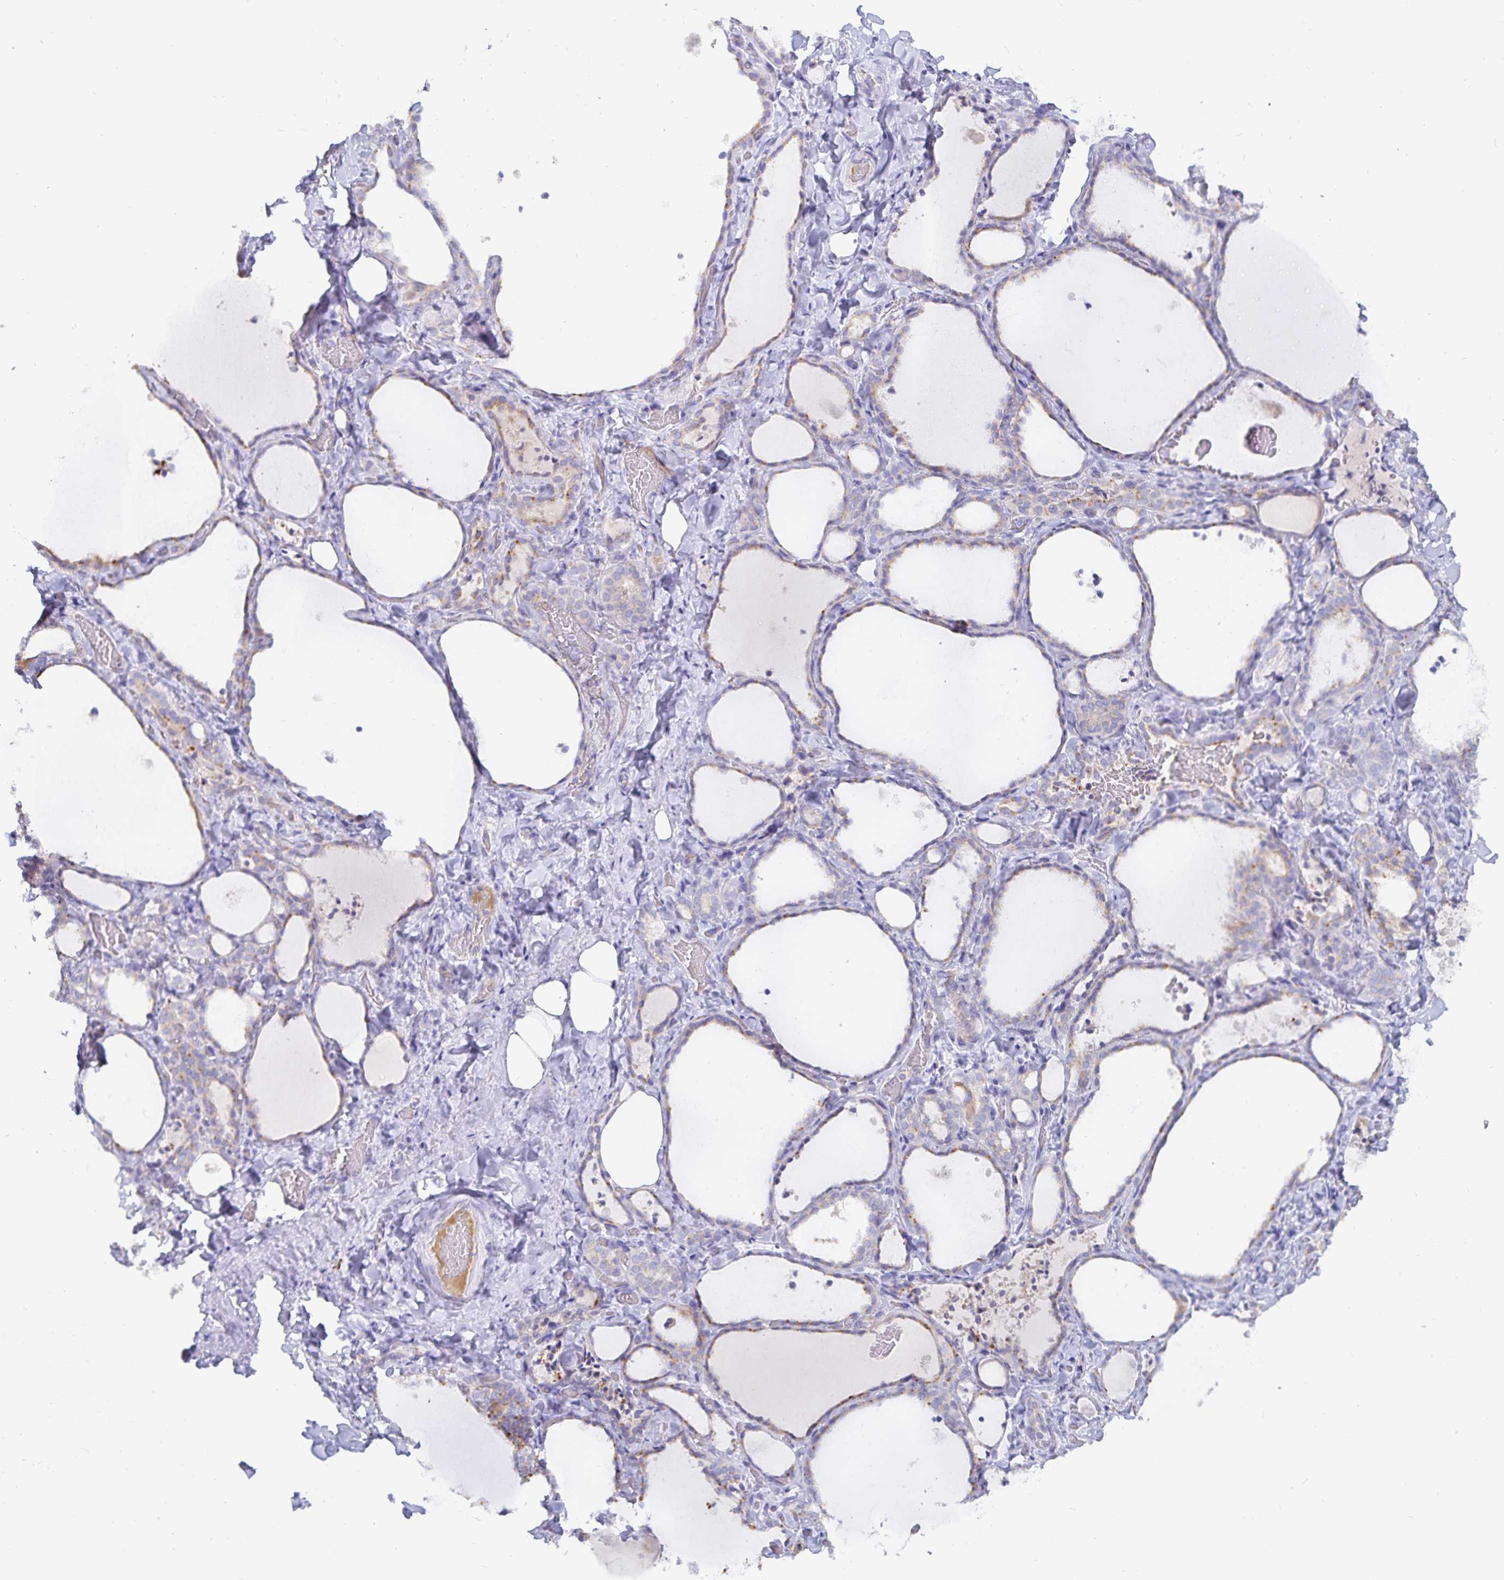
{"staining": {"intensity": "weak", "quantity": "<25%", "location": "cytoplasmic/membranous"}, "tissue": "thyroid gland", "cell_type": "Glandular cells", "image_type": "normal", "snomed": [{"axis": "morphology", "description": "Normal tissue, NOS"}, {"axis": "topography", "description": "Thyroid gland"}], "caption": "Immunohistochemistry micrograph of benign thyroid gland stained for a protein (brown), which exhibits no staining in glandular cells.", "gene": "PKHD1", "patient": {"sex": "female", "age": 22}}